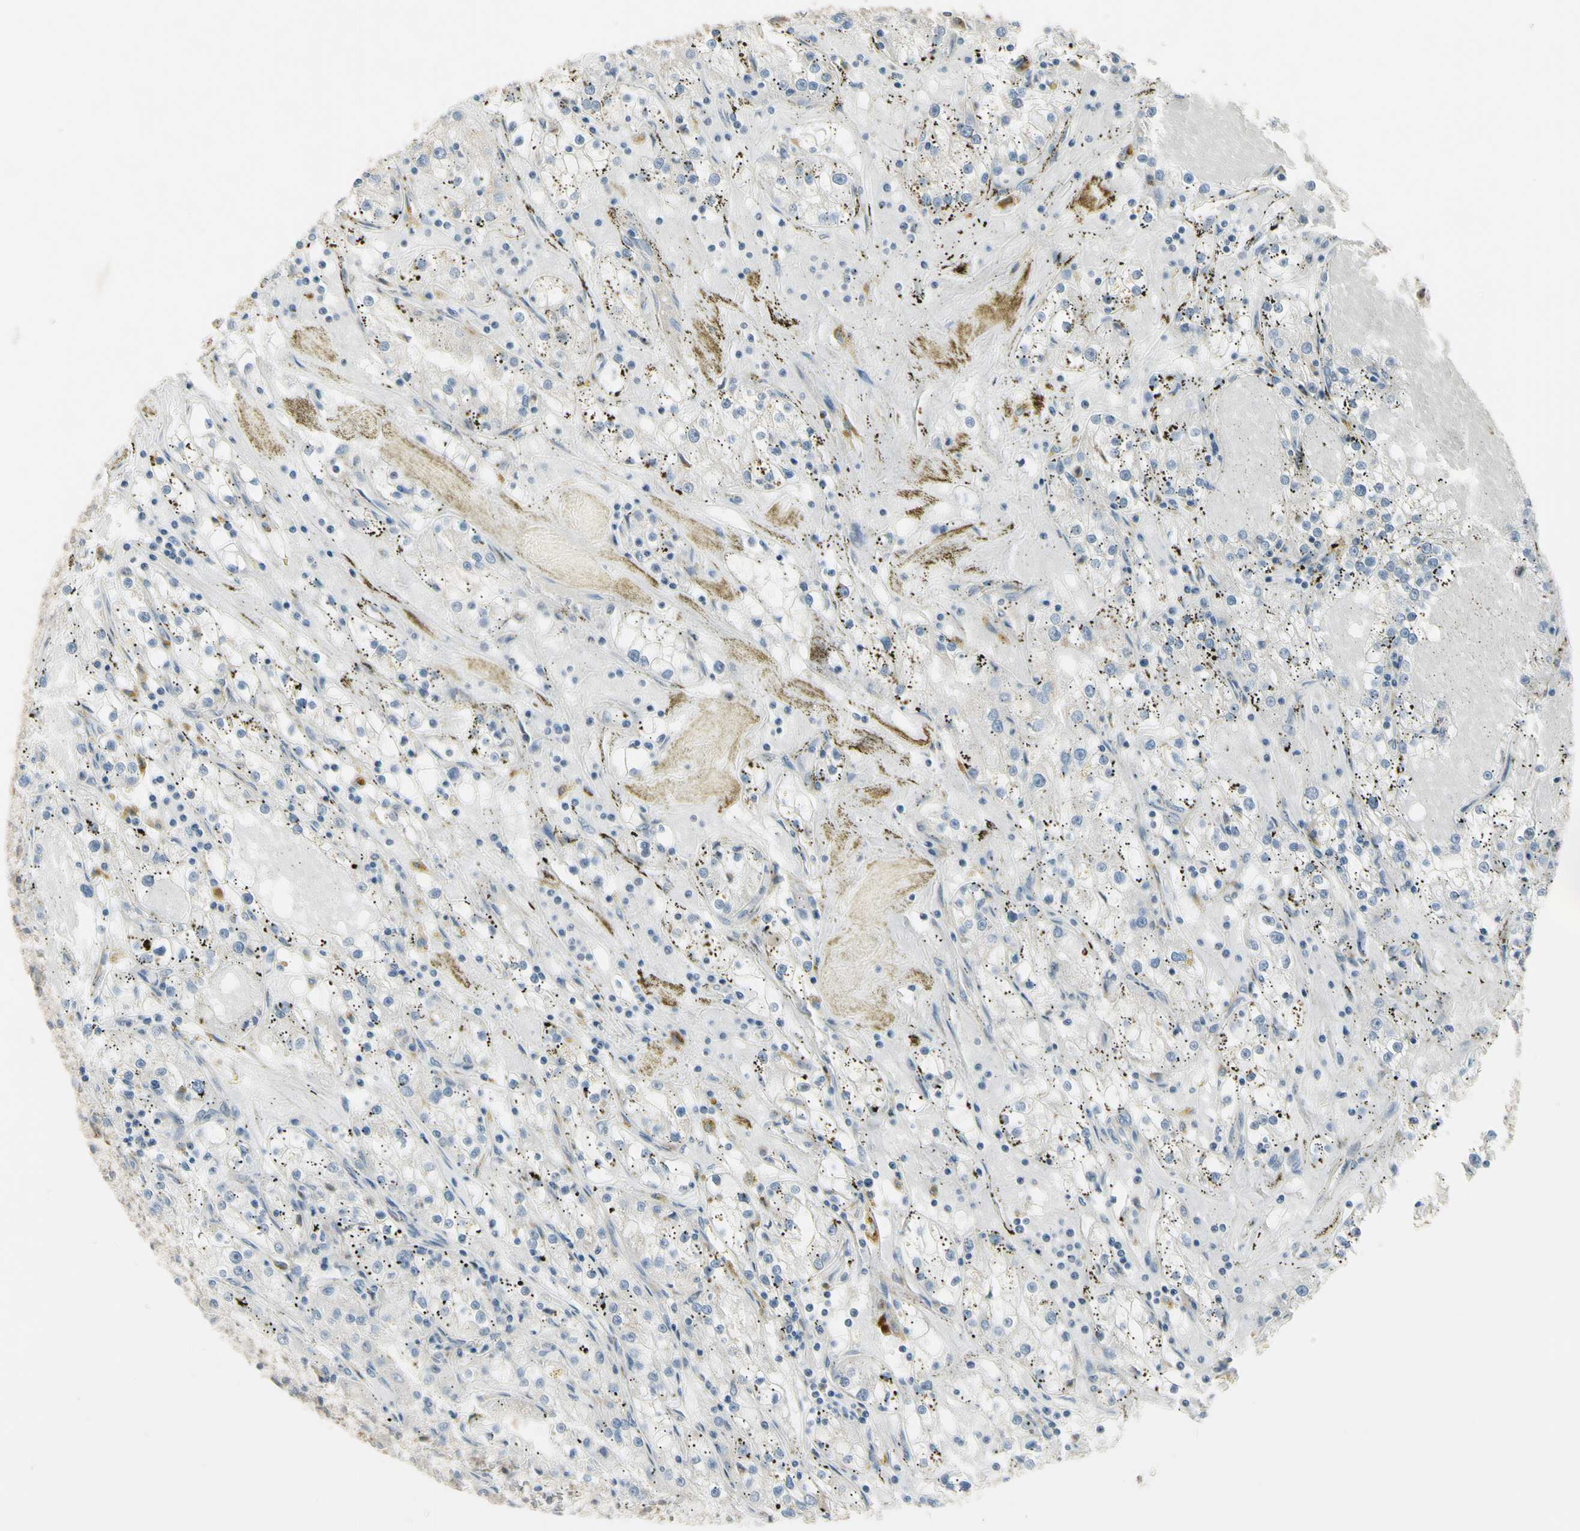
{"staining": {"intensity": "negative", "quantity": "none", "location": "none"}, "tissue": "renal cancer", "cell_type": "Tumor cells", "image_type": "cancer", "snomed": [{"axis": "morphology", "description": "Adenocarcinoma, NOS"}, {"axis": "topography", "description": "Kidney"}], "caption": "DAB immunohistochemical staining of adenocarcinoma (renal) exhibits no significant positivity in tumor cells. The staining is performed using DAB (3,3'-diaminobenzidine) brown chromogen with nuclei counter-stained in using hematoxylin.", "gene": "NDFIP1", "patient": {"sex": "male", "age": 56}}